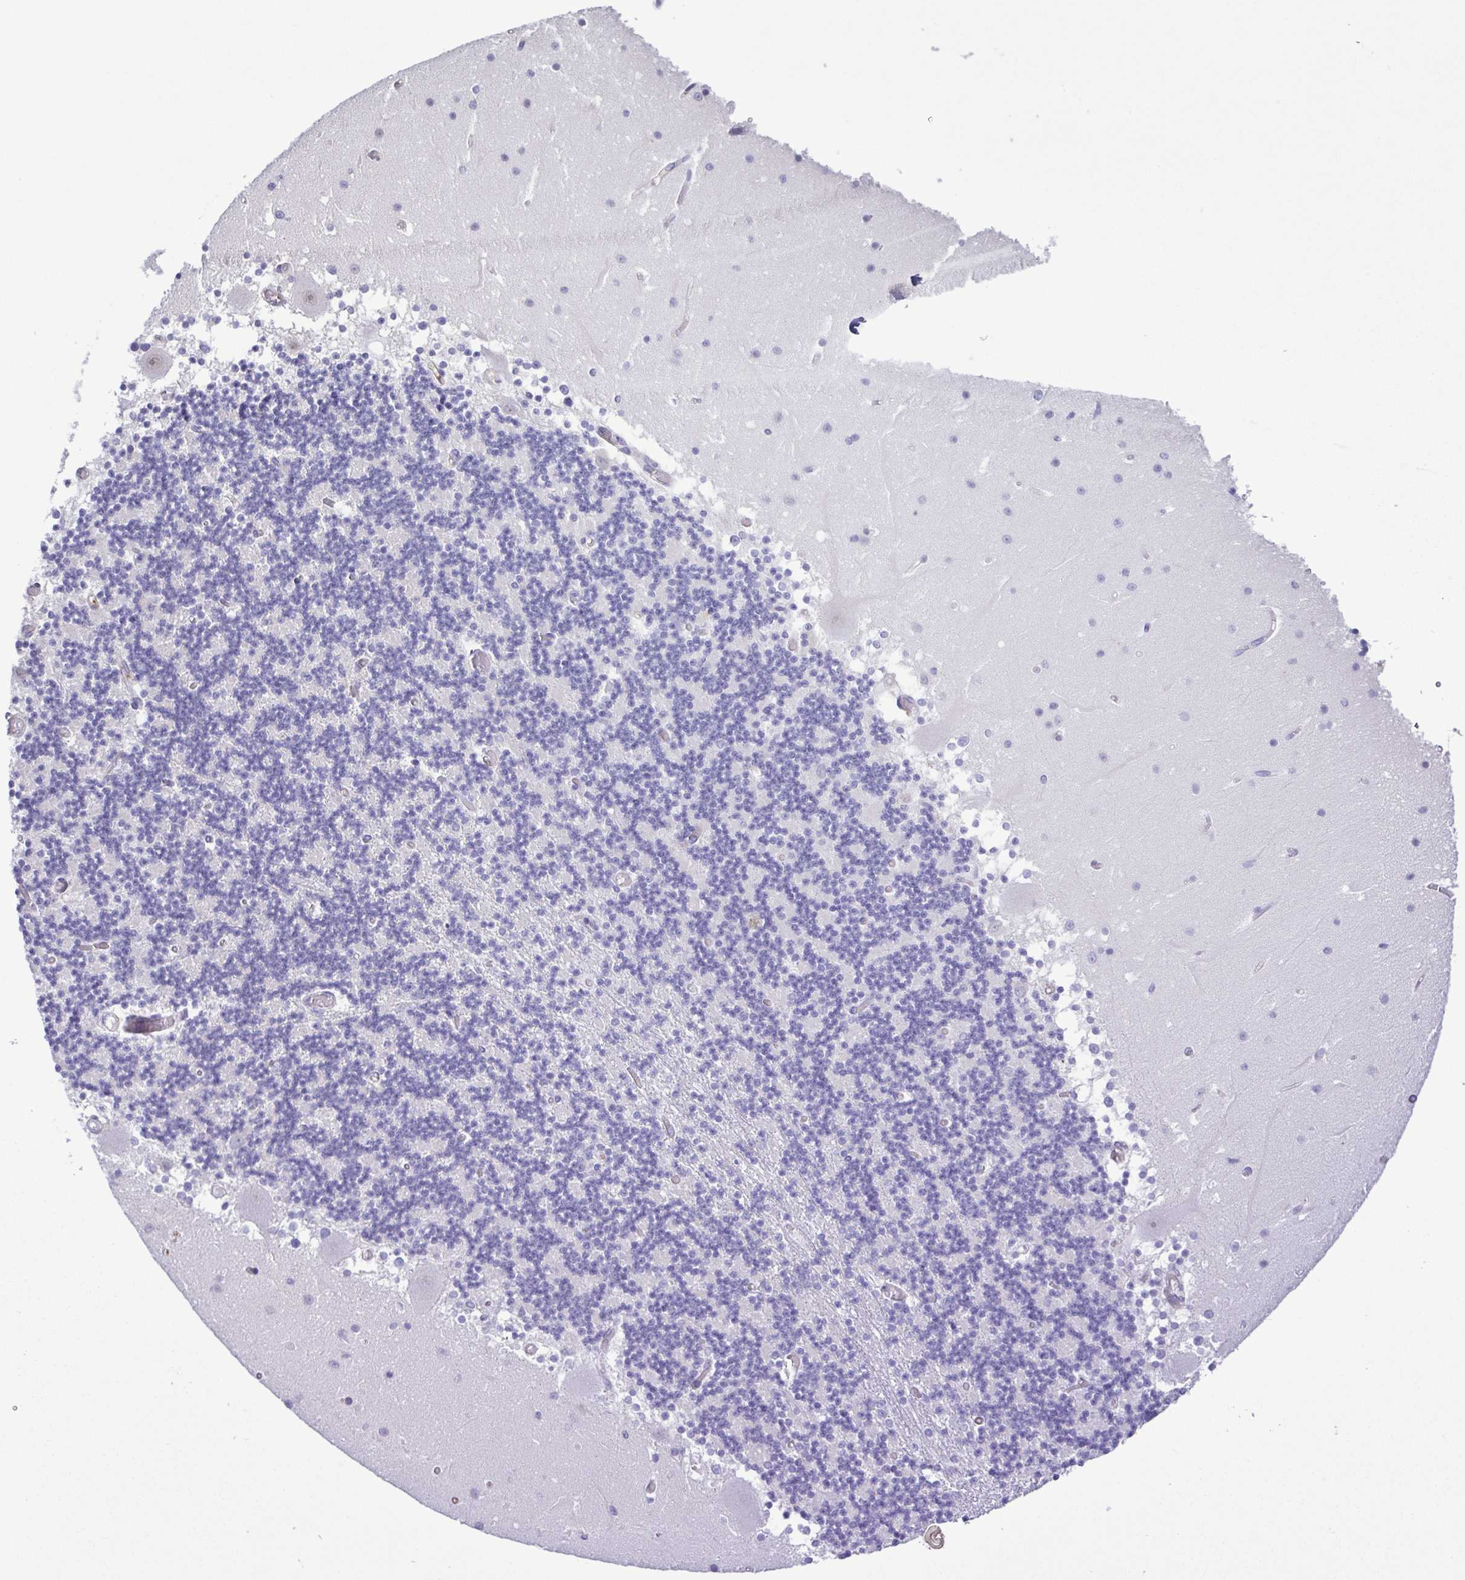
{"staining": {"intensity": "negative", "quantity": "none", "location": "none"}, "tissue": "cerebellum", "cell_type": "Cells in granular layer", "image_type": "normal", "snomed": [{"axis": "morphology", "description": "Normal tissue, NOS"}, {"axis": "topography", "description": "Cerebellum"}], "caption": "Protein analysis of unremarkable cerebellum displays no significant staining in cells in granular layer.", "gene": "CYP17A1", "patient": {"sex": "female", "age": 28}}